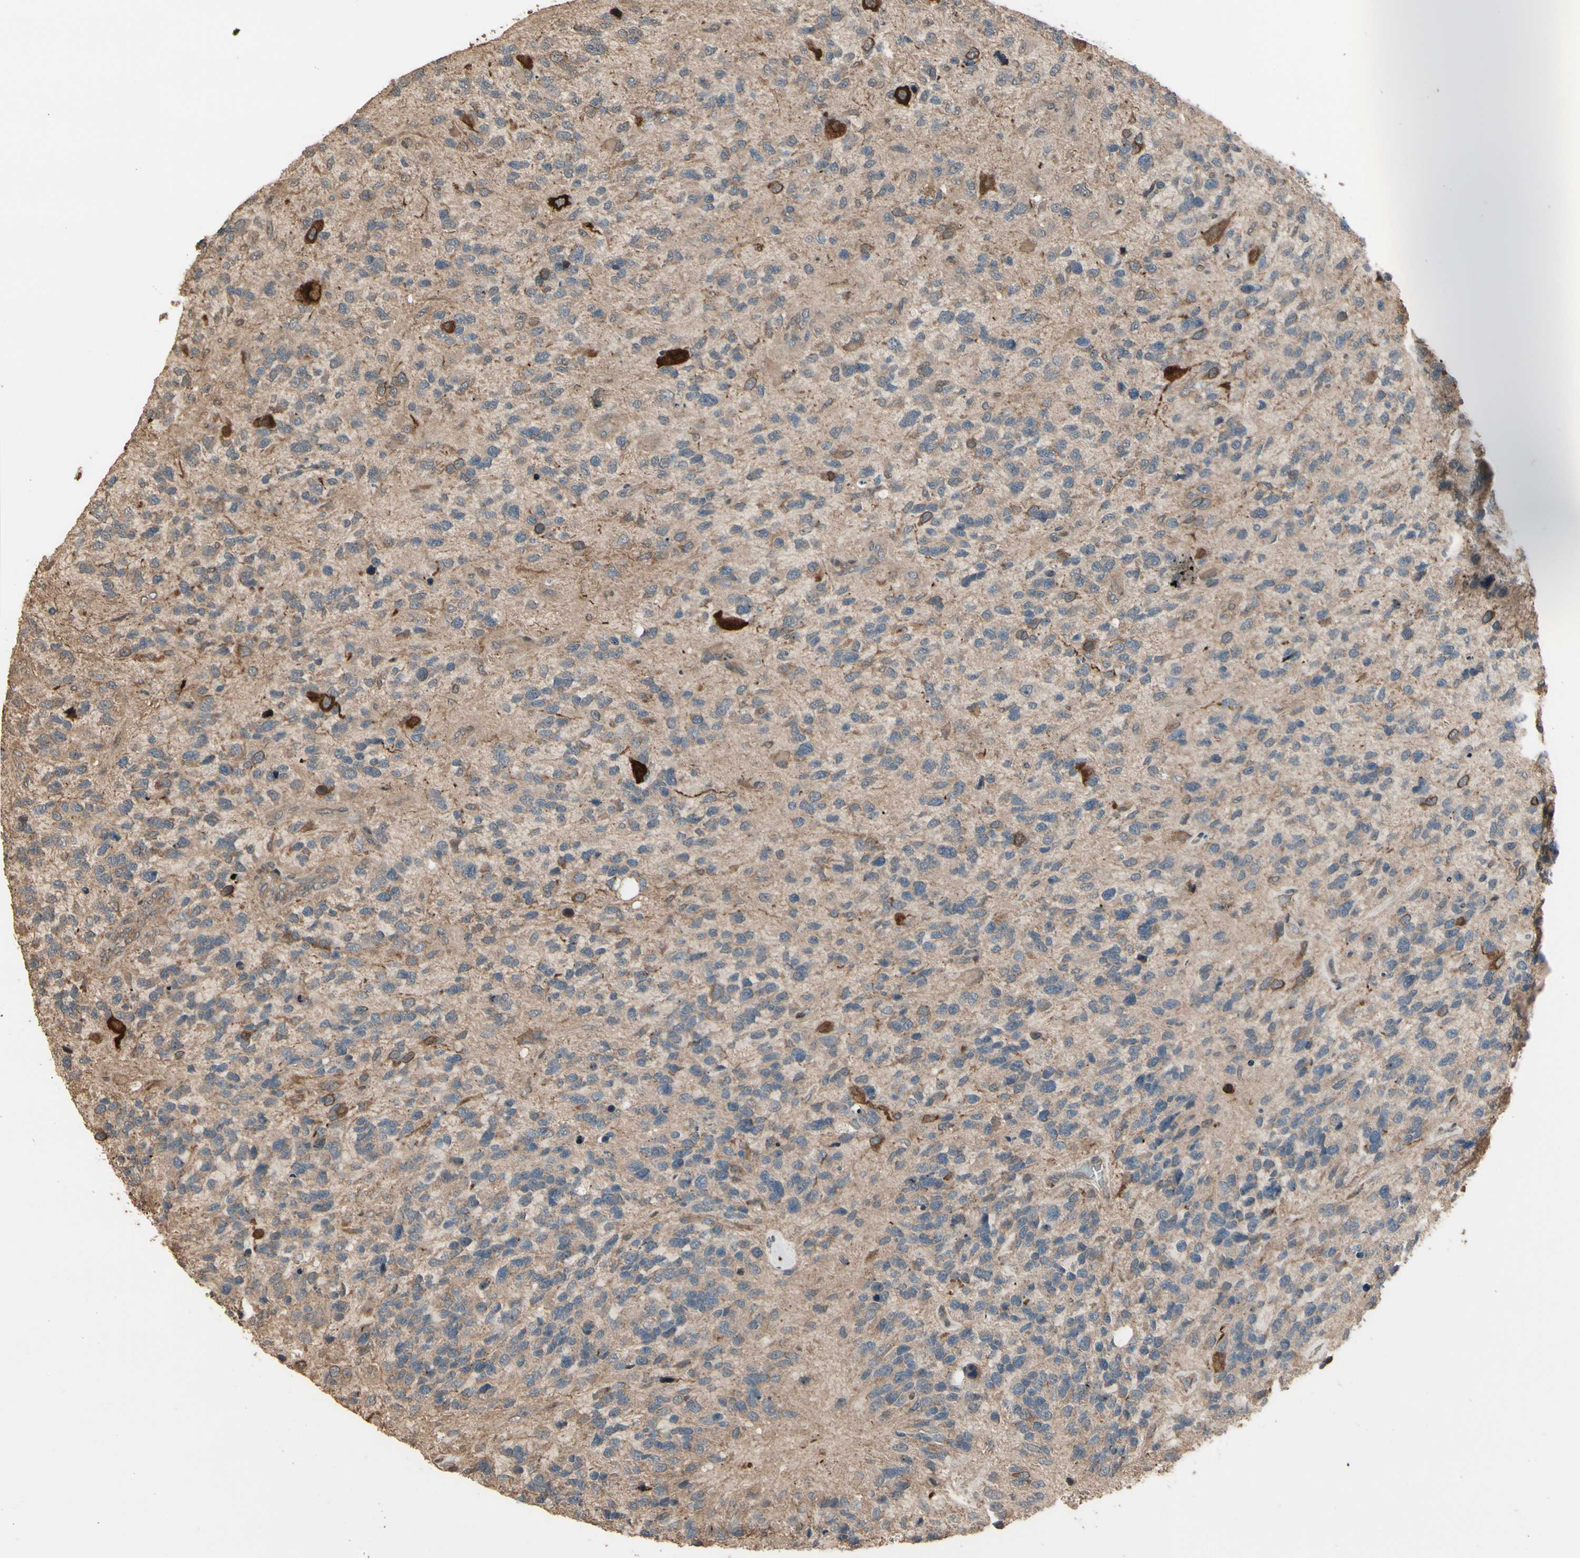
{"staining": {"intensity": "weak", "quantity": ">75%", "location": "cytoplasmic/membranous"}, "tissue": "glioma", "cell_type": "Tumor cells", "image_type": "cancer", "snomed": [{"axis": "morphology", "description": "Glioma, malignant, High grade"}, {"axis": "topography", "description": "Brain"}], "caption": "Human glioma stained with a brown dye exhibits weak cytoplasmic/membranous positive positivity in about >75% of tumor cells.", "gene": "CSF1R", "patient": {"sex": "female", "age": 58}}